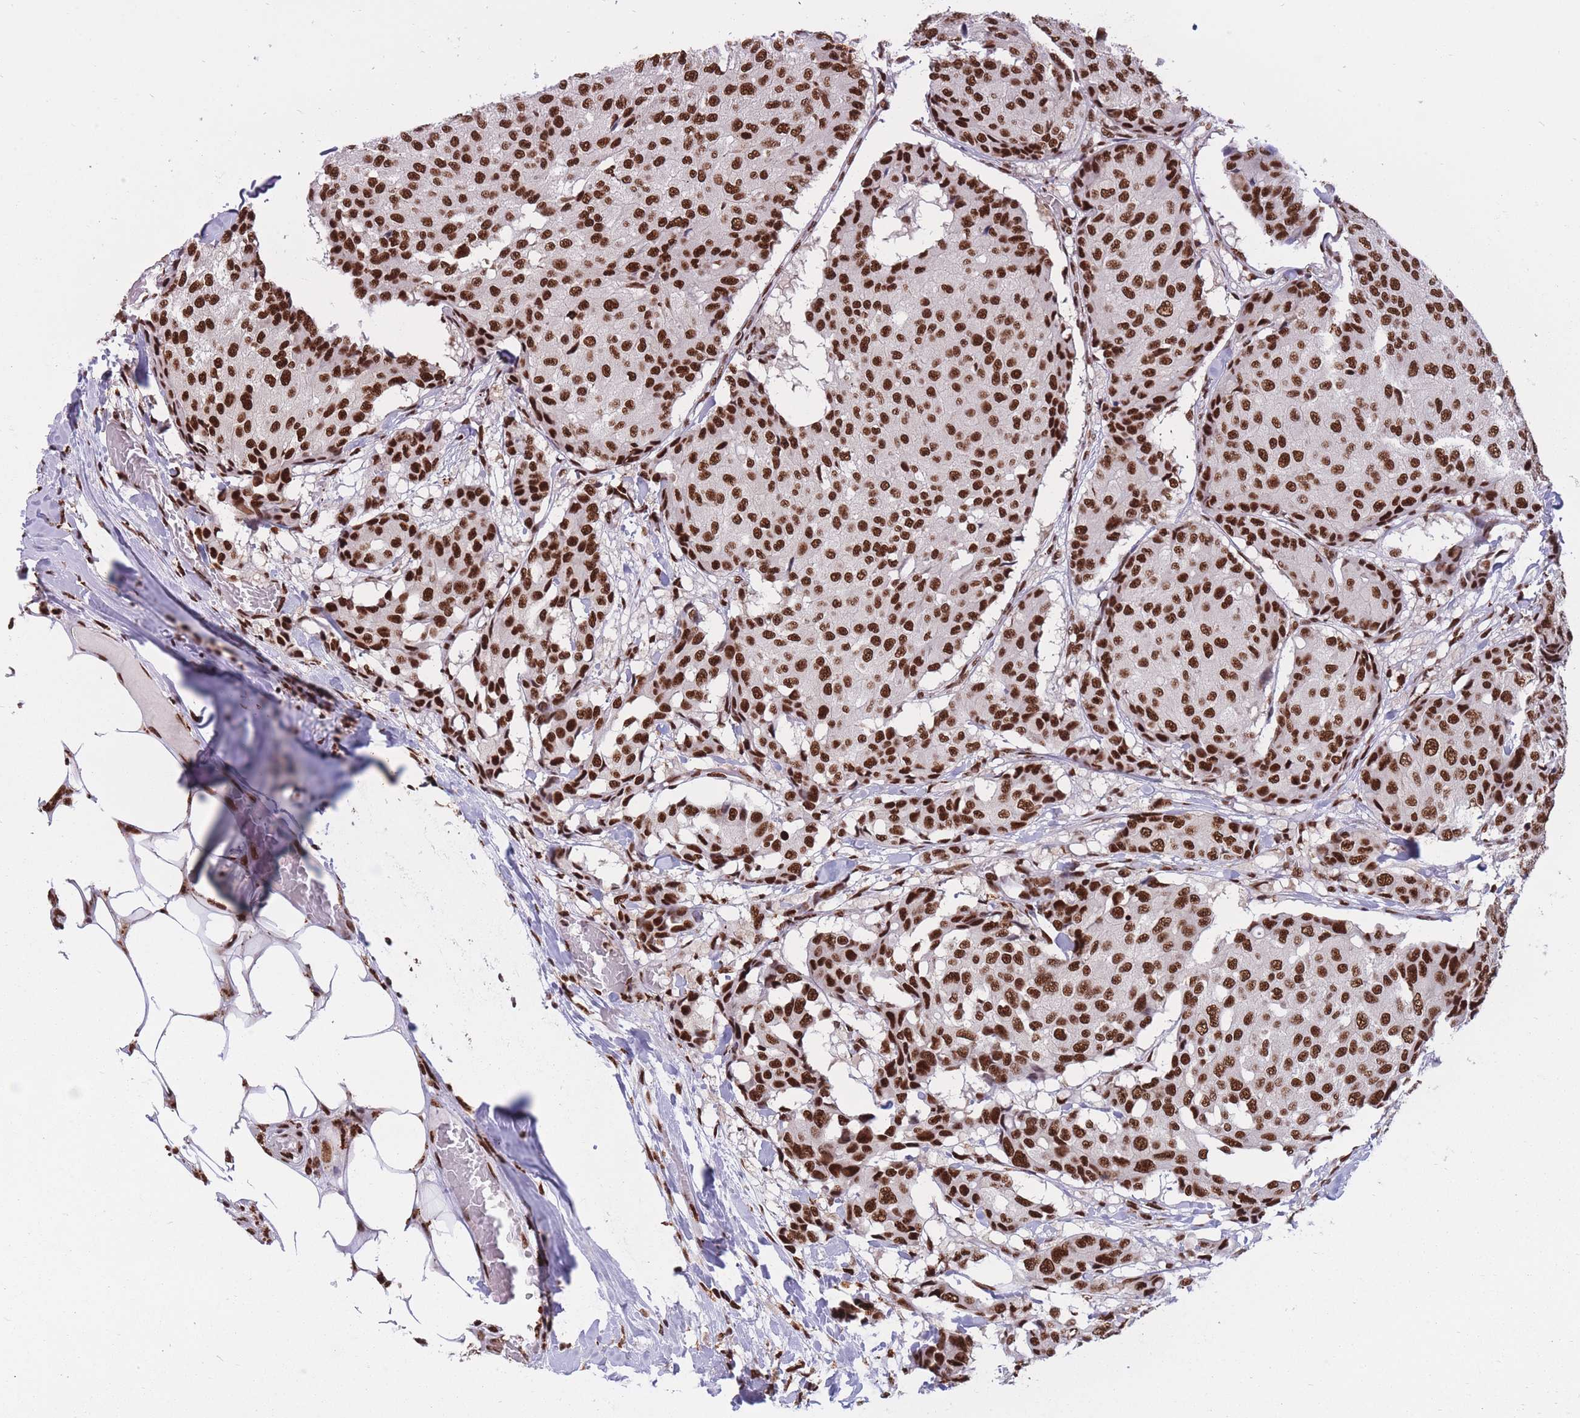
{"staining": {"intensity": "moderate", "quantity": ">75%", "location": "nuclear"}, "tissue": "breast cancer", "cell_type": "Tumor cells", "image_type": "cancer", "snomed": [{"axis": "morphology", "description": "Duct carcinoma"}, {"axis": "topography", "description": "Breast"}], "caption": "Human breast infiltrating ductal carcinoma stained with a protein marker displays moderate staining in tumor cells.", "gene": "PRPF19", "patient": {"sex": "female", "age": 75}}